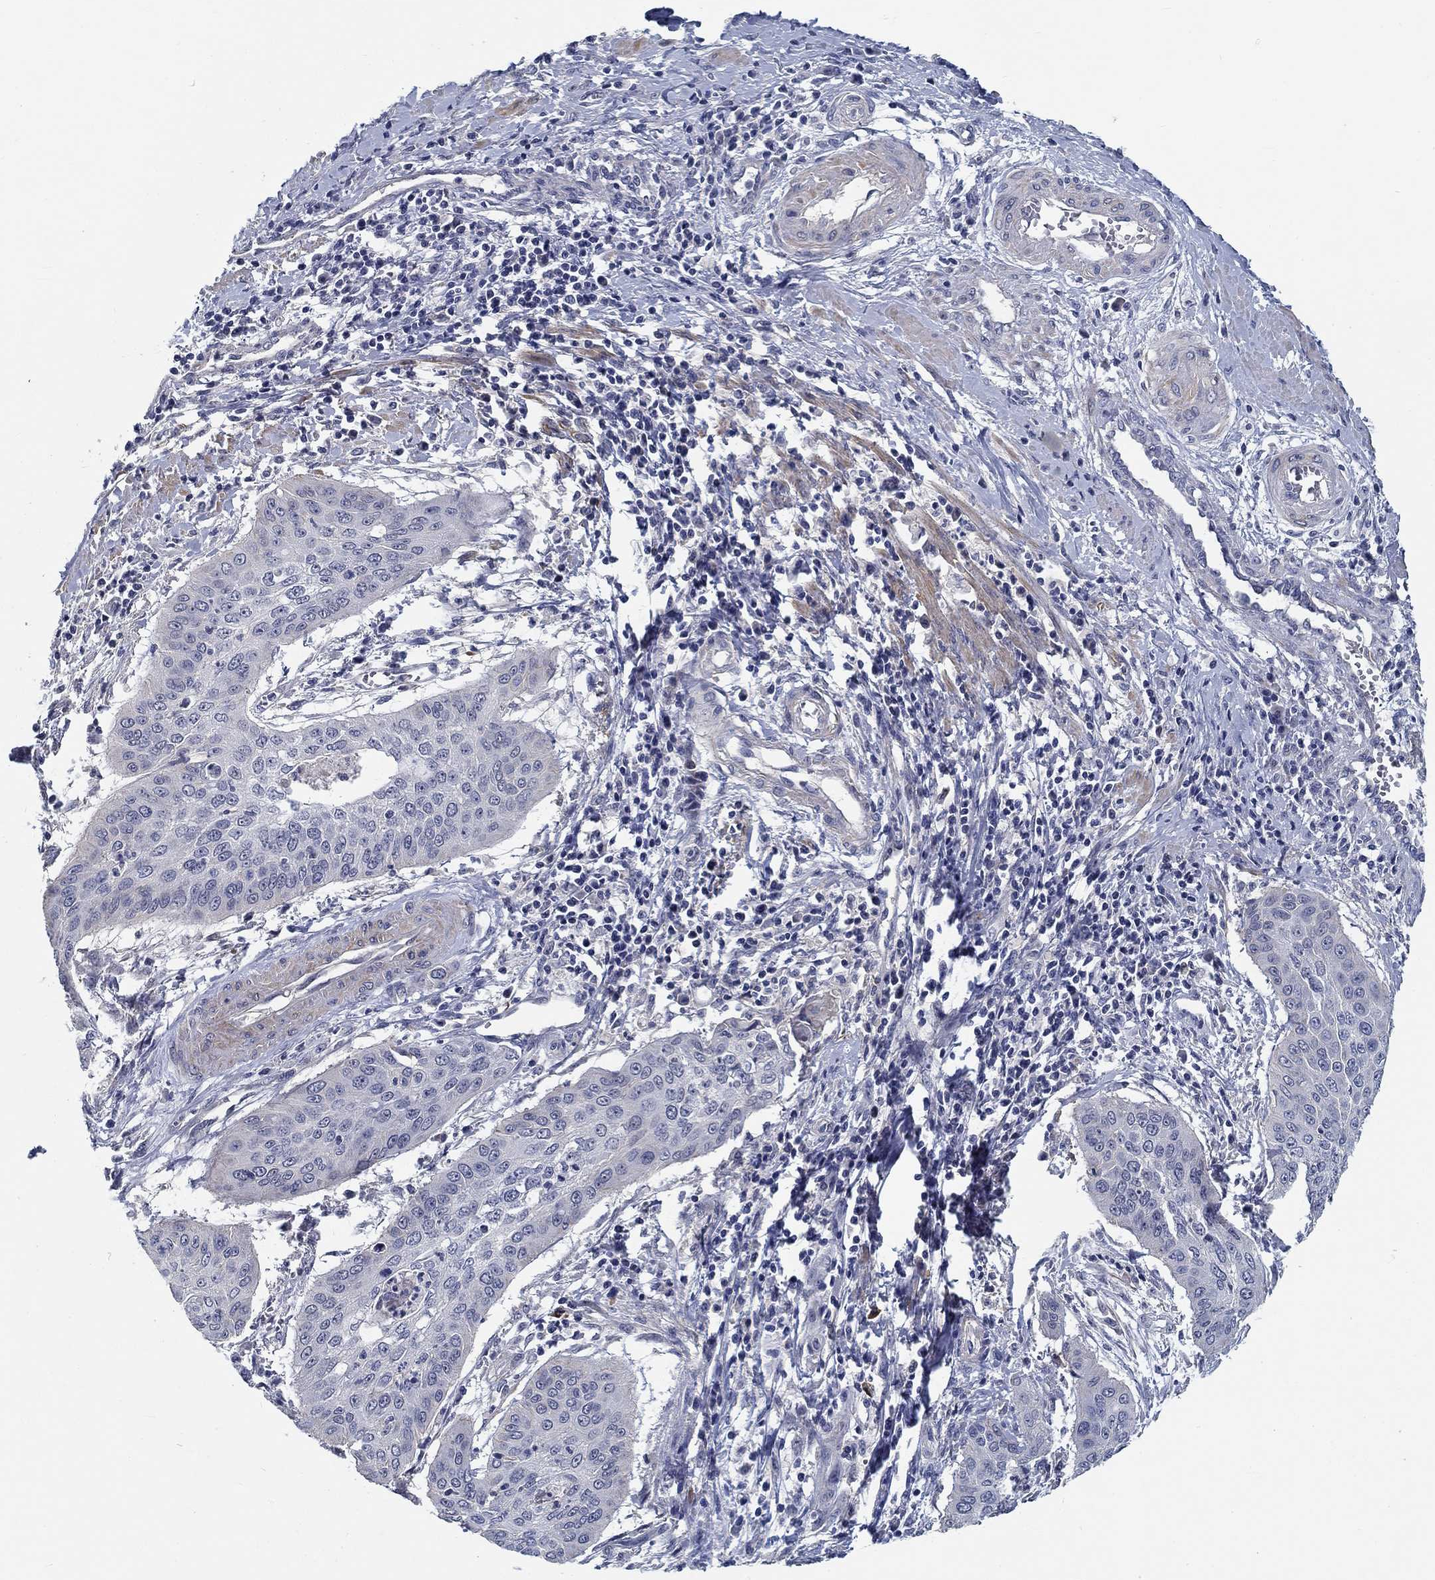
{"staining": {"intensity": "negative", "quantity": "none", "location": "none"}, "tissue": "cervical cancer", "cell_type": "Tumor cells", "image_type": "cancer", "snomed": [{"axis": "morphology", "description": "Squamous cell carcinoma, NOS"}, {"axis": "topography", "description": "Cervix"}], "caption": "This is an IHC histopathology image of squamous cell carcinoma (cervical). There is no staining in tumor cells.", "gene": "MYBPC1", "patient": {"sex": "female", "age": 39}}